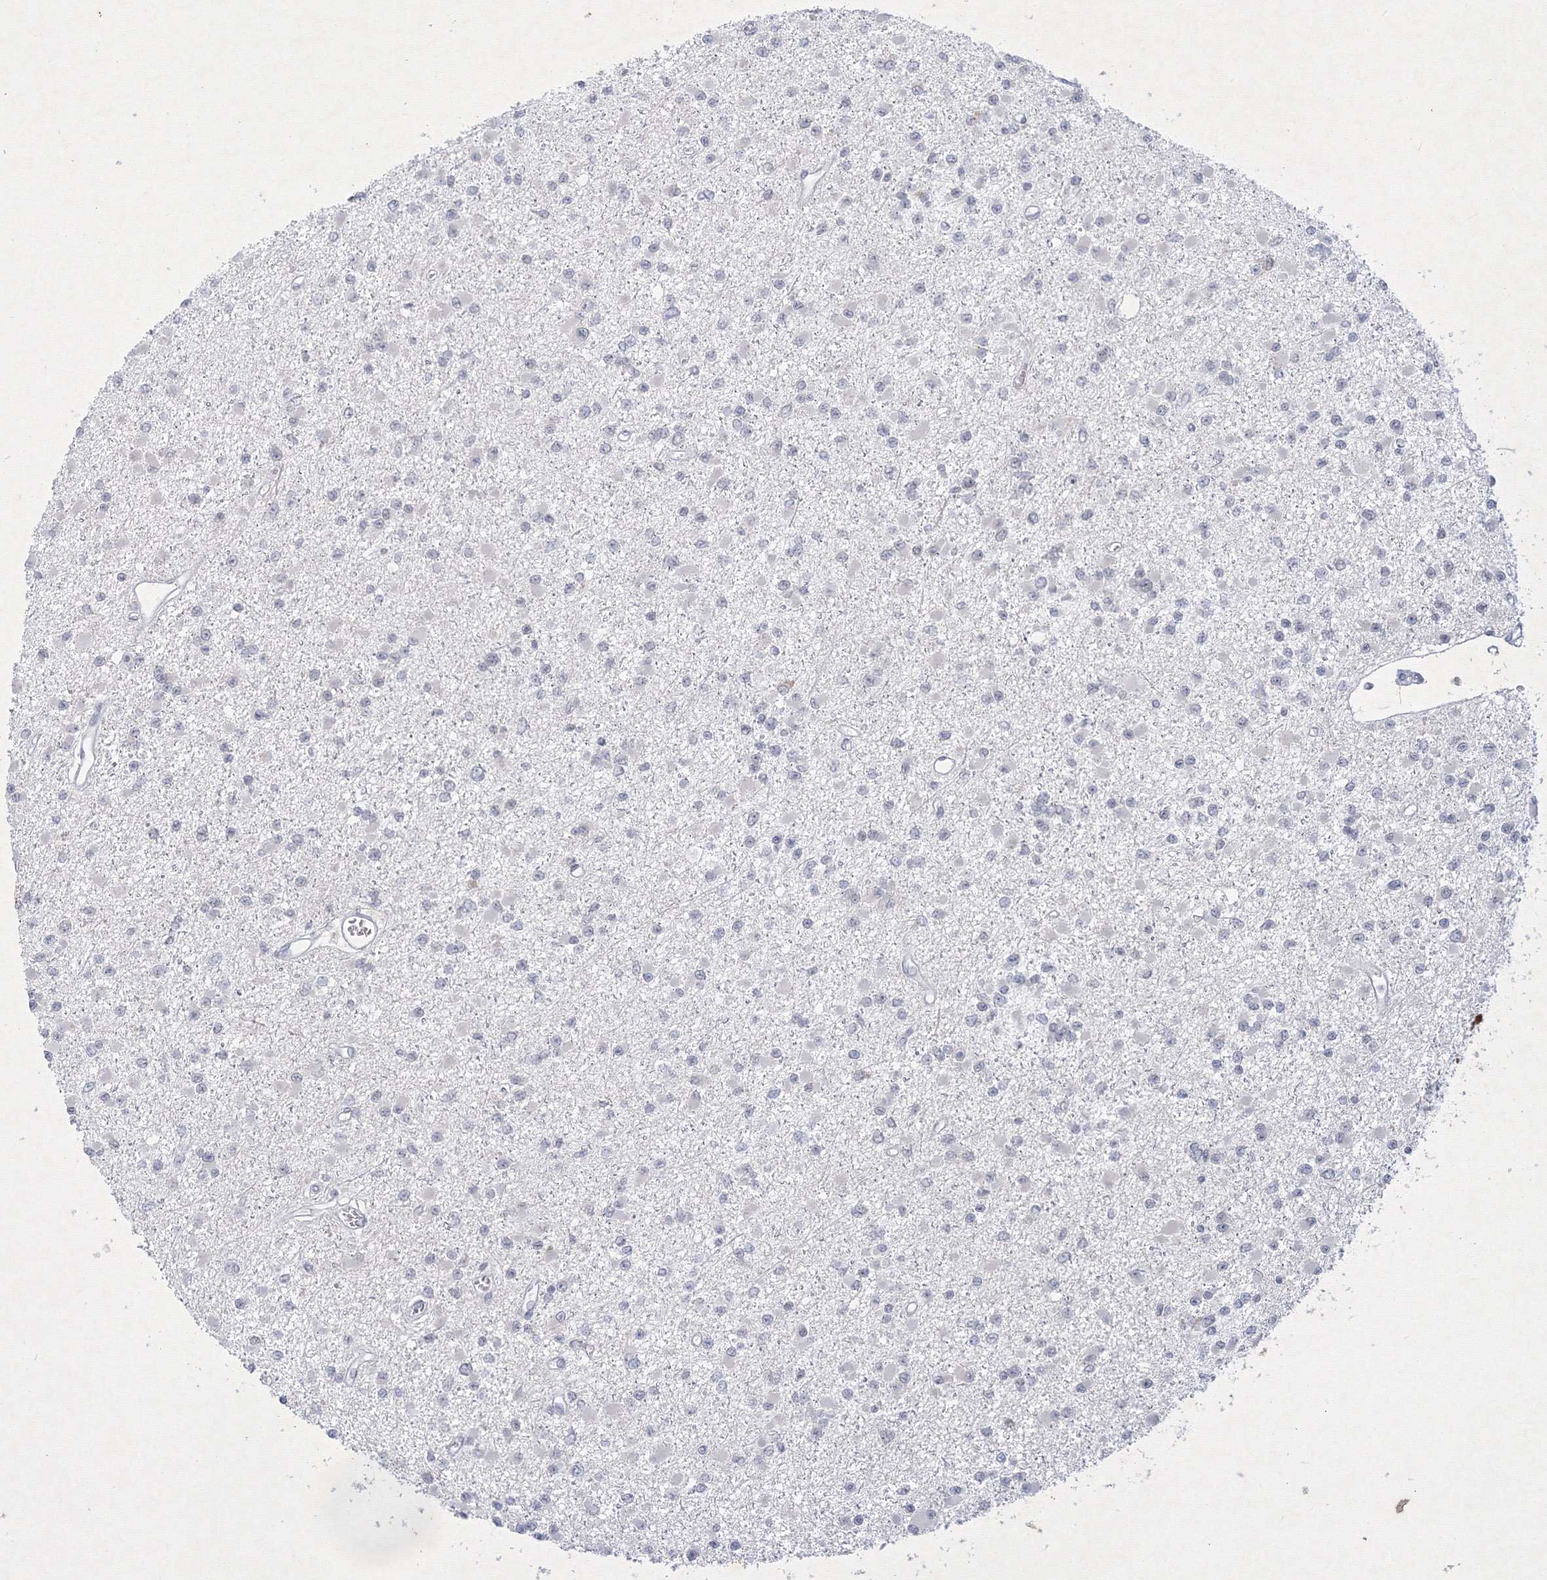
{"staining": {"intensity": "negative", "quantity": "none", "location": "none"}, "tissue": "glioma", "cell_type": "Tumor cells", "image_type": "cancer", "snomed": [{"axis": "morphology", "description": "Glioma, malignant, Low grade"}, {"axis": "topography", "description": "Brain"}], "caption": "Immunohistochemistry (IHC) of malignant glioma (low-grade) reveals no expression in tumor cells.", "gene": "NXPE3", "patient": {"sex": "female", "age": 22}}